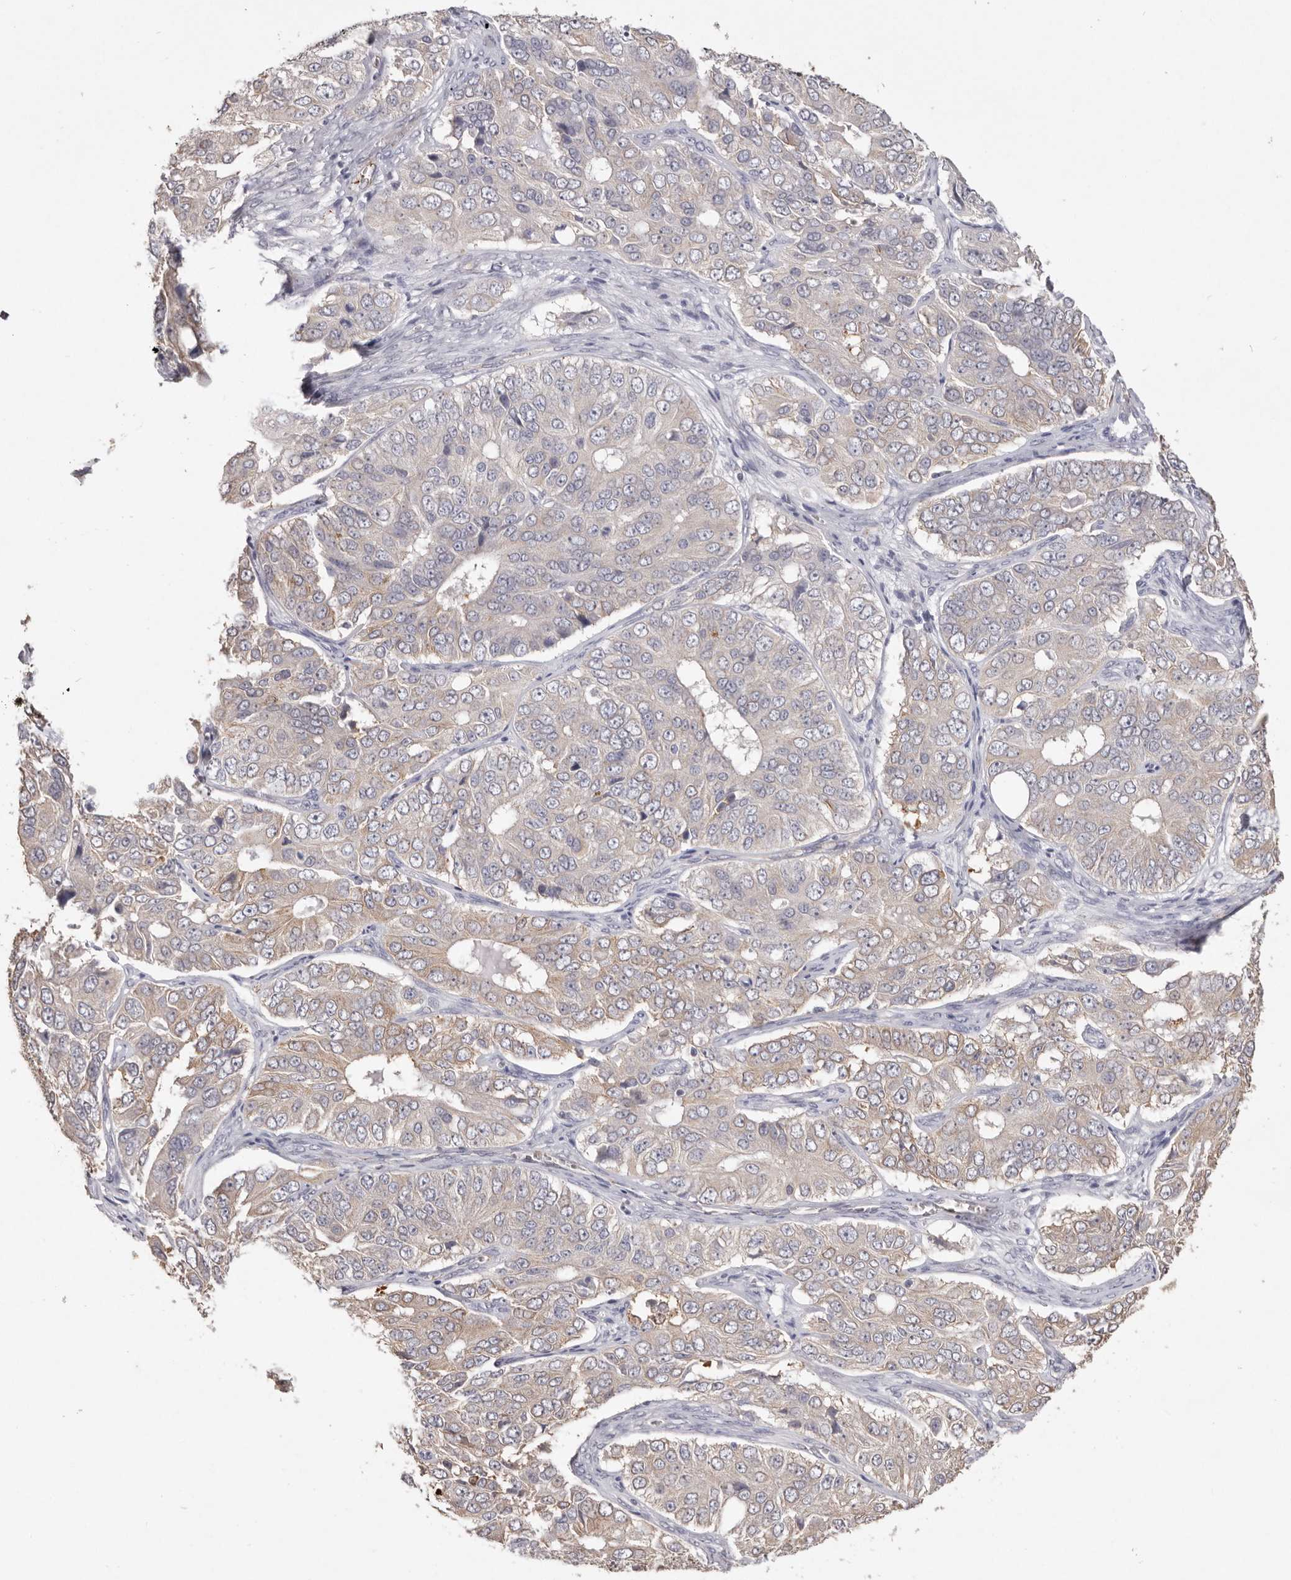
{"staining": {"intensity": "weak", "quantity": "<25%", "location": "cytoplasmic/membranous"}, "tissue": "ovarian cancer", "cell_type": "Tumor cells", "image_type": "cancer", "snomed": [{"axis": "morphology", "description": "Carcinoma, endometroid"}, {"axis": "topography", "description": "Ovary"}], "caption": "Immunohistochemical staining of ovarian cancer shows no significant expression in tumor cells. Brightfield microscopy of immunohistochemistry (IHC) stained with DAB (3,3'-diaminobenzidine) (brown) and hematoxylin (blue), captured at high magnification.", "gene": "ZYG11B", "patient": {"sex": "female", "age": 51}}